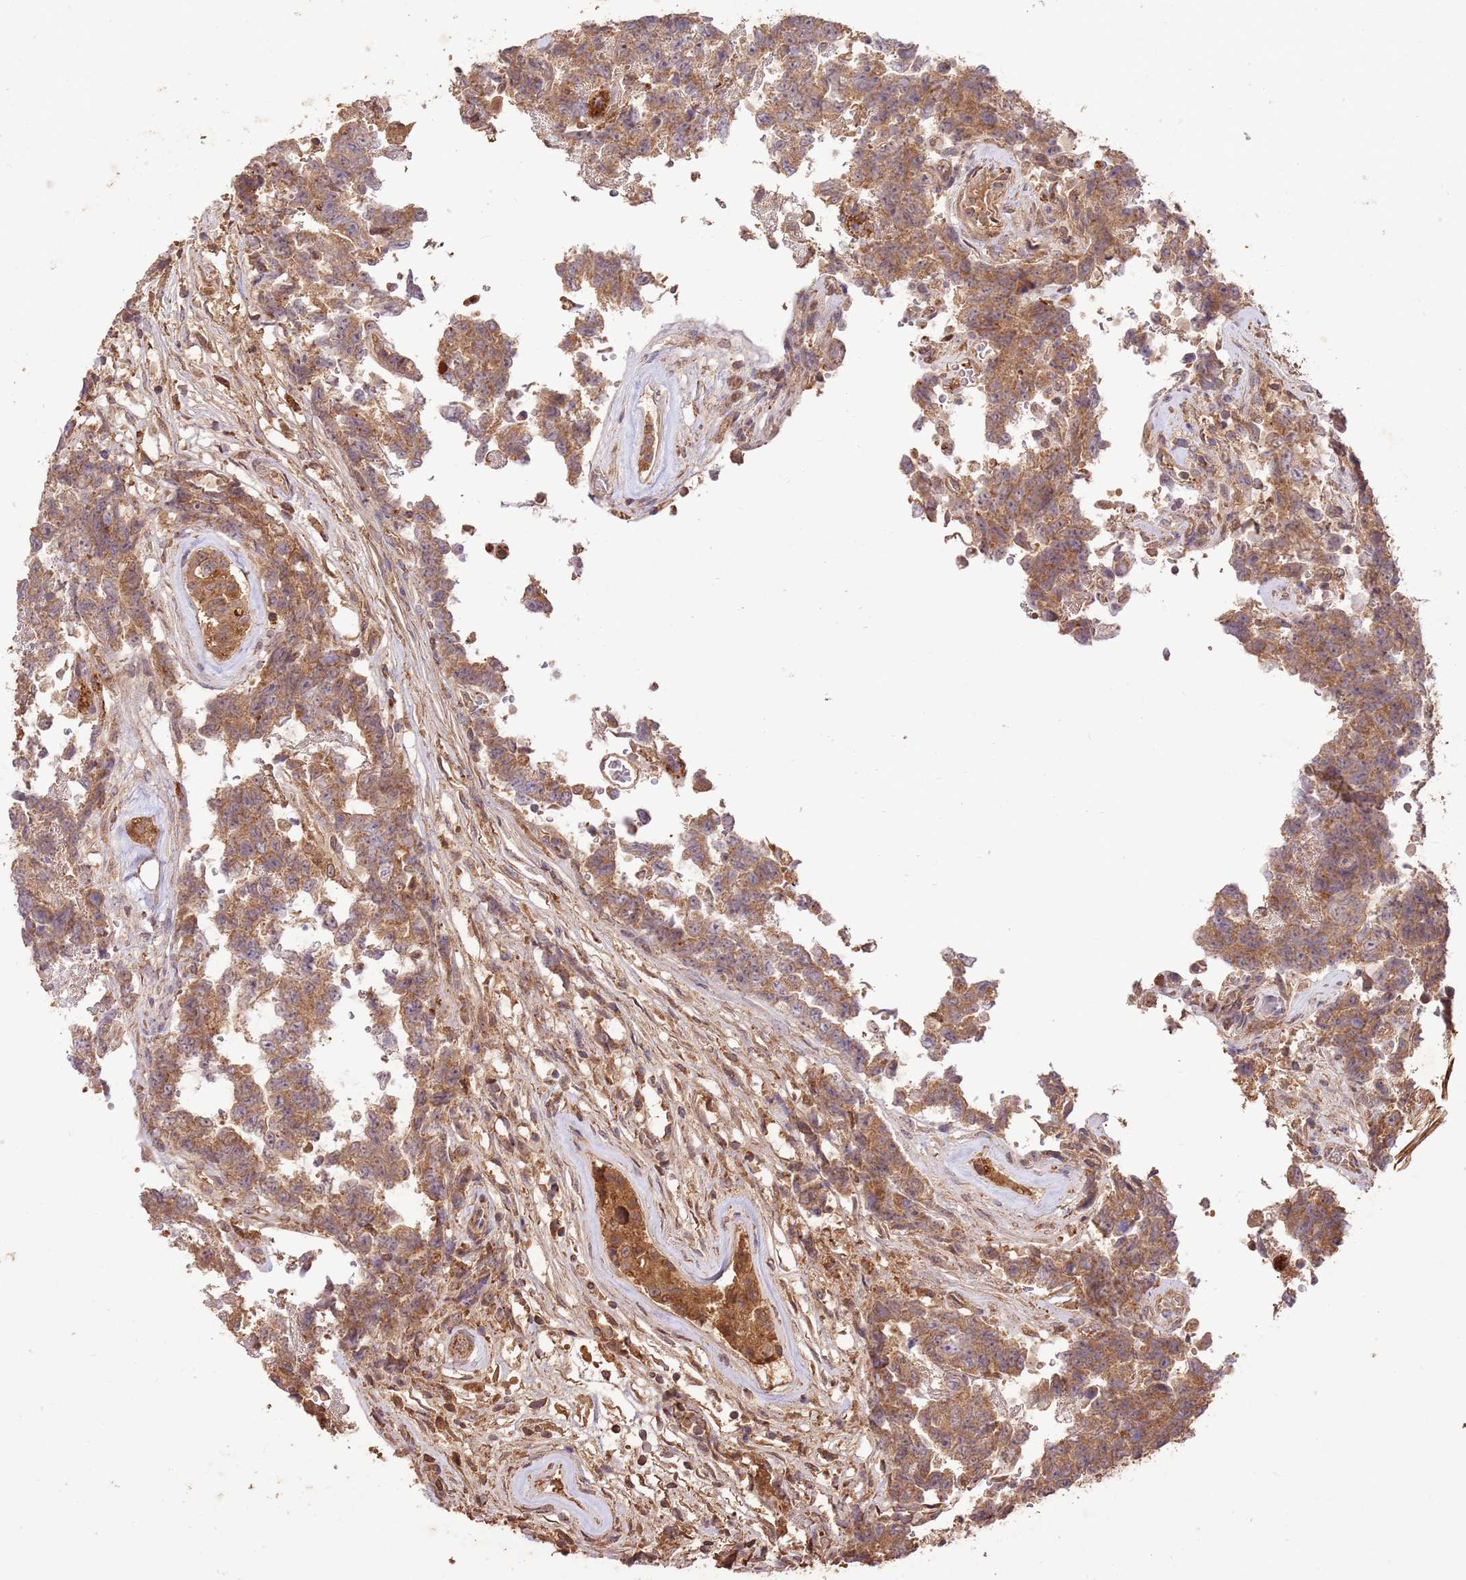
{"staining": {"intensity": "moderate", "quantity": ">75%", "location": "cytoplasmic/membranous"}, "tissue": "testis cancer", "cell_type": "Tumor cells", "image_type": "cancer", "snomed": [{"axis": "morphology", "description": "Normal tissue, NOS"}, {"axis": "morphology", "description": "Carcinoma, Embryonal, NOS"}, {"axis": "topography", "description": "Testis"}, {"axis": "topography", "description": "Epididymis"}], "caption": "Immunohistochemistry (IHC) image of human testis embryonal carcinoma stained for a protein (brown), which displays medium levels of moderate cytoplasmic/membranous expression in about >75% of tumor cells.", "gene": "LRRC28", "patient": {"sex": "male", "age": 25}}